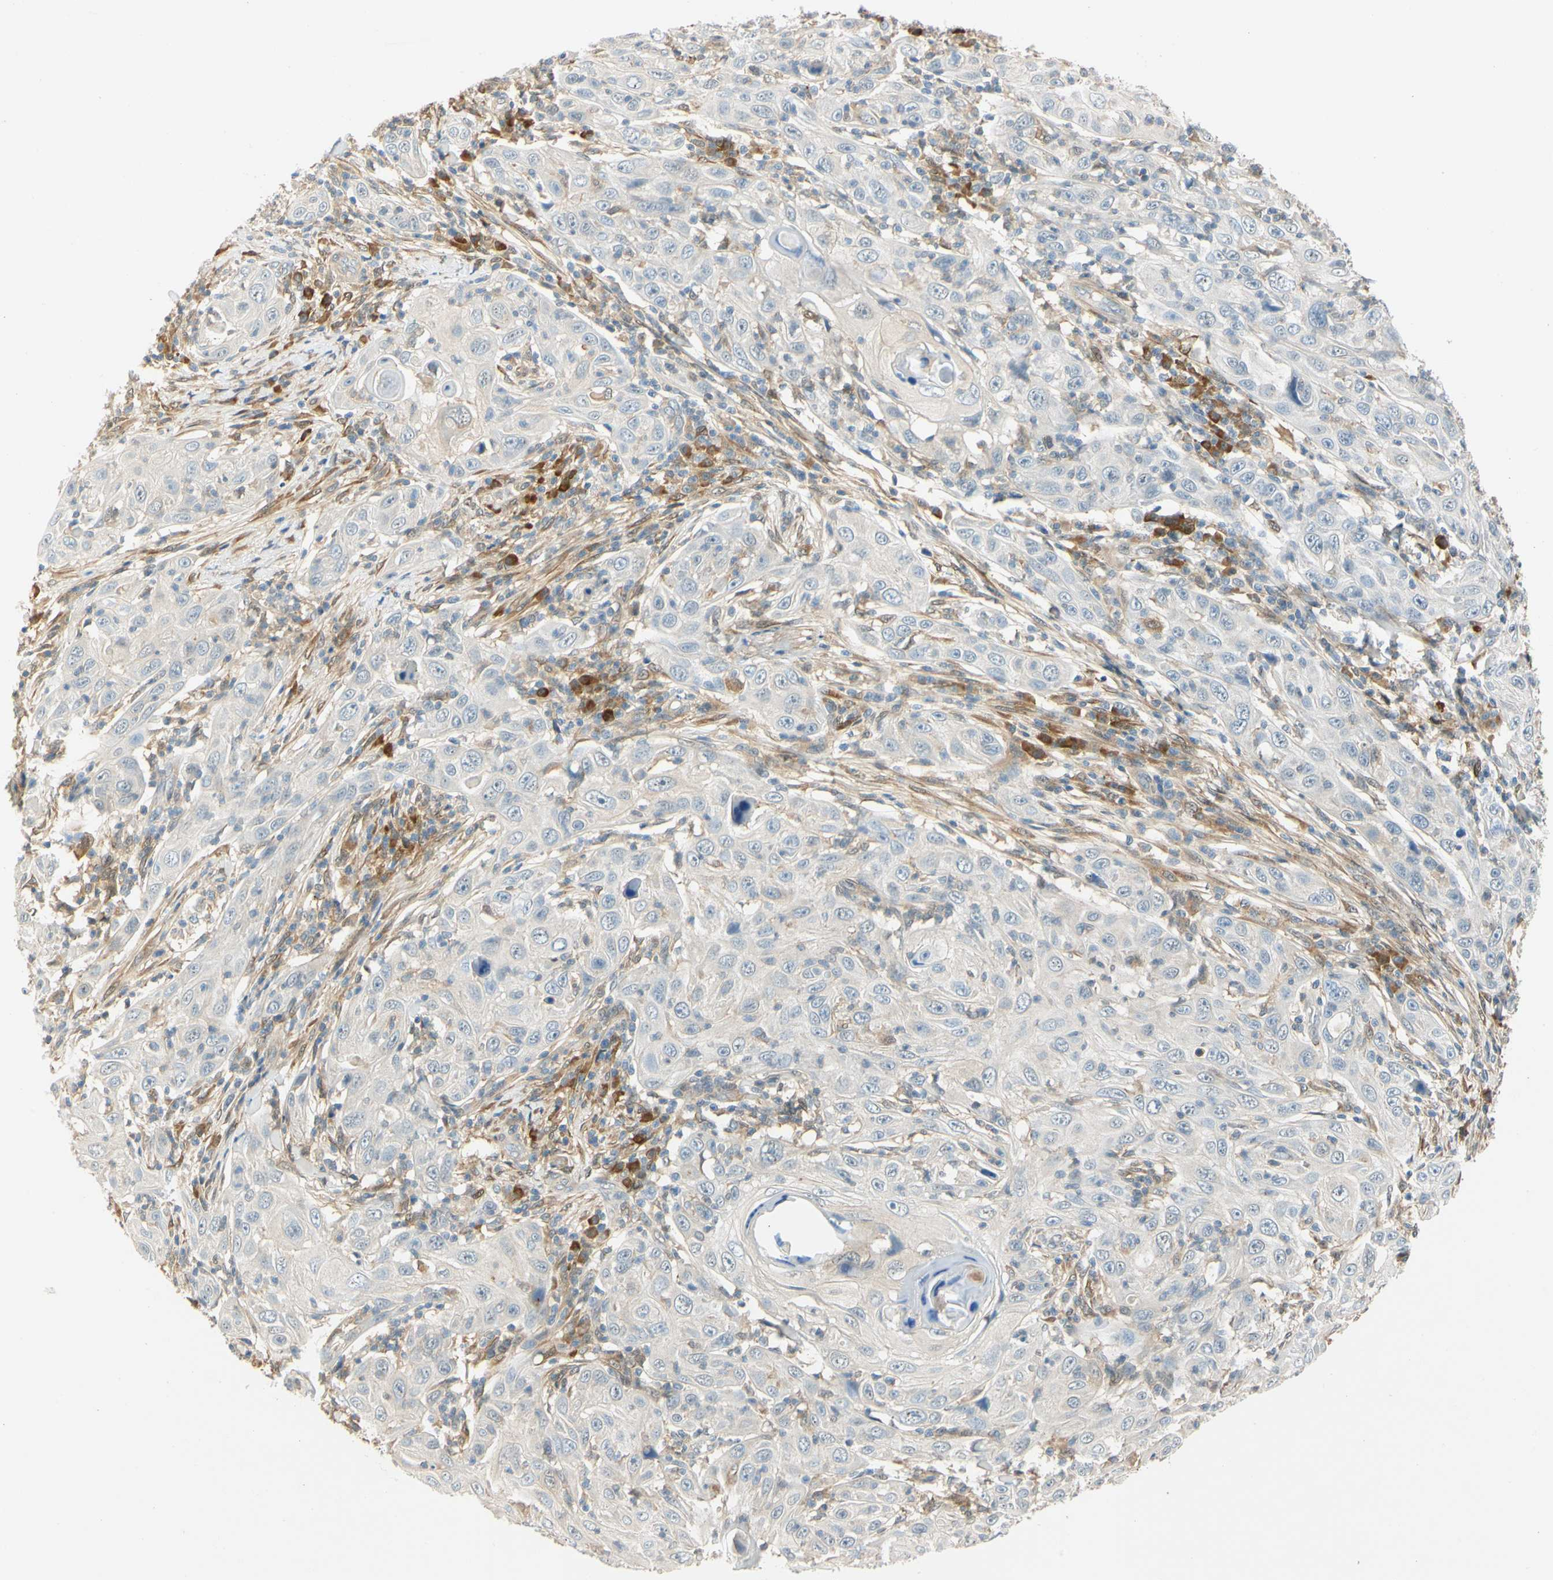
{"staining": {"intensity": "weak", "quantity": ">75%", "location": "cytoplasmic/membranous"}, "tissue": "skin cancer", "cell_type": "Tumor cells", "image_type": "cancer", "snomed": [{"axis": "morphology", "description": "Squamous cell carcinoma, NOS"}, {"axis": "topography", "description": "Skin"}], "caption": "Protein staining displays weak cytoplasmic/membranous positivity in about >75% of tumor cells in skin squamous cell carcinoma.", "gene": "WIPI1", "patient": {"sex": "female", "age": 88}}